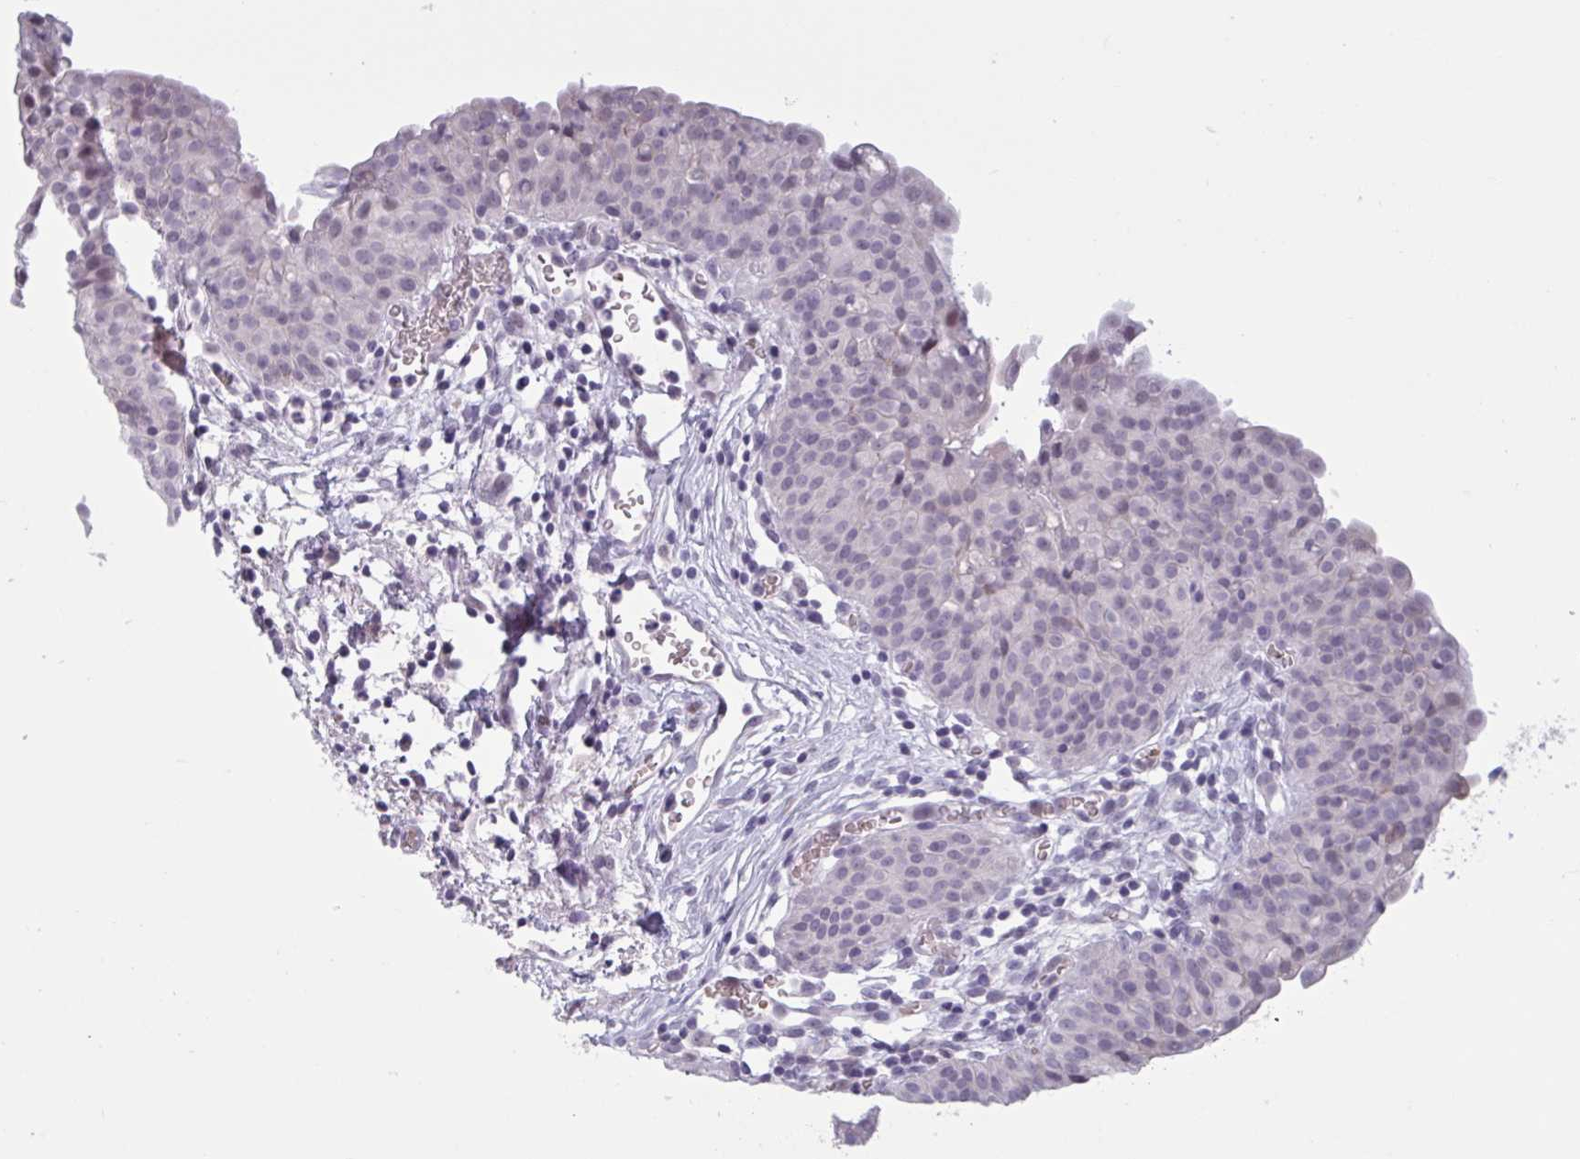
{"staining": {"intensity": "negative", "quantity": "none", "location": "none"}, "tissue": "urinary bladder", "cell_type": "Urothelial cells", "image_type": "normal", "snomed": [{"axis": "morphology", "description": "Normal tissue, NOS"}, {"axis": "morphology", "description": "Inflammation, NOS"}, {"axis": "topography", "description": "Urinary bladder"}], "caption": "A high-resolution photomicrograph shows IHC staining of benign urinary bladder, which demonstrates no significant expression in urothelial cells.", "gene": "HSD11B2", "patient": {"sex": "male", "age": 57}}